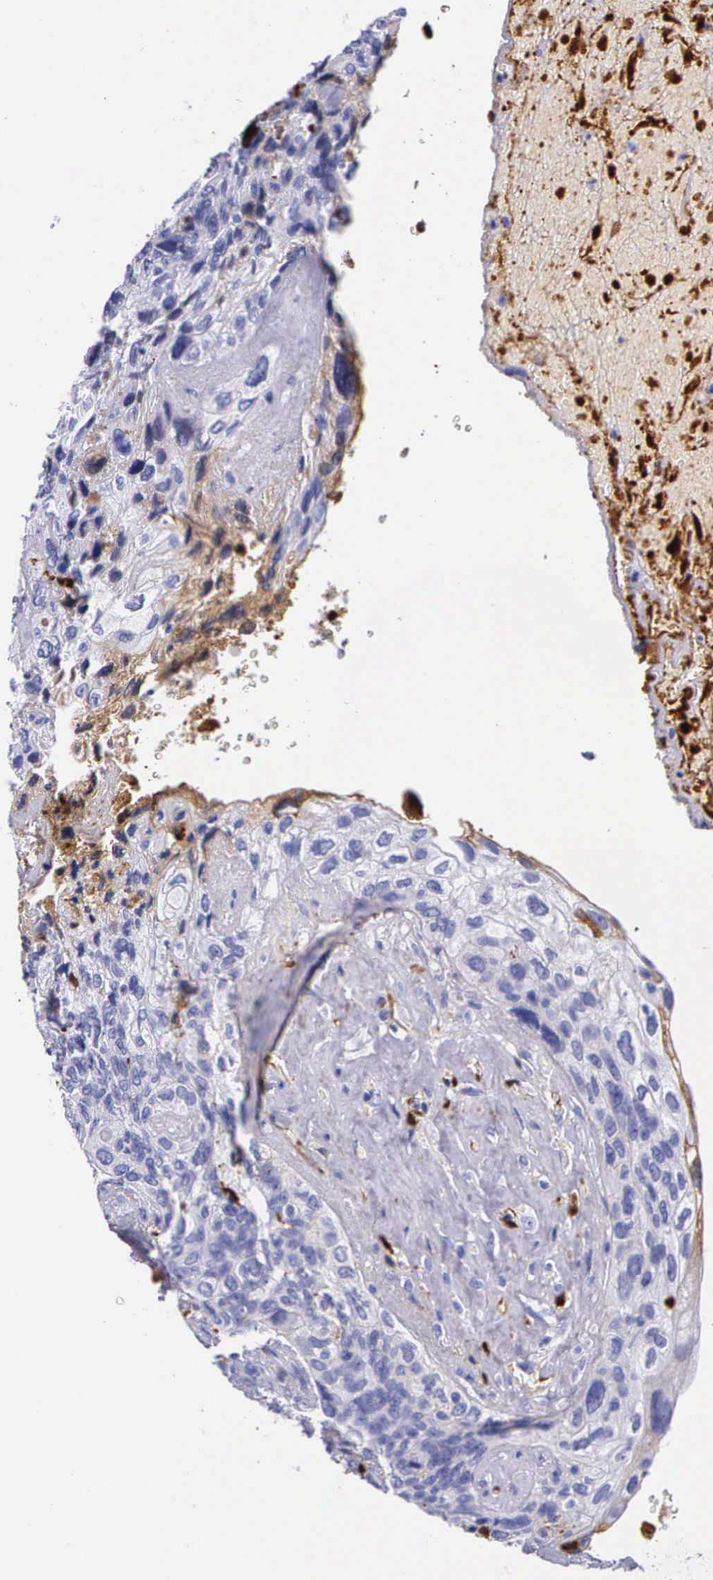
{"staining": {"intensity": "negative", "quantity": "none", "location": "none"}, "tissue": "breast cancer", "cell_type": "Tumor cells", "image_type": "cancer", "snomed": [{"axis": "morphology", "description": "Neoplasm, malignant, NOS"}, {"axis": "topography", "description": "Breast"}], "caption": "The histopathology image exhibits no significant positivity in tumor cells of neoplasm (malignant) (breast). (IHC, brightfield microscopy, high magnification).", "gene": "PLG", "patient": {"sex": "female", "age": 50}}